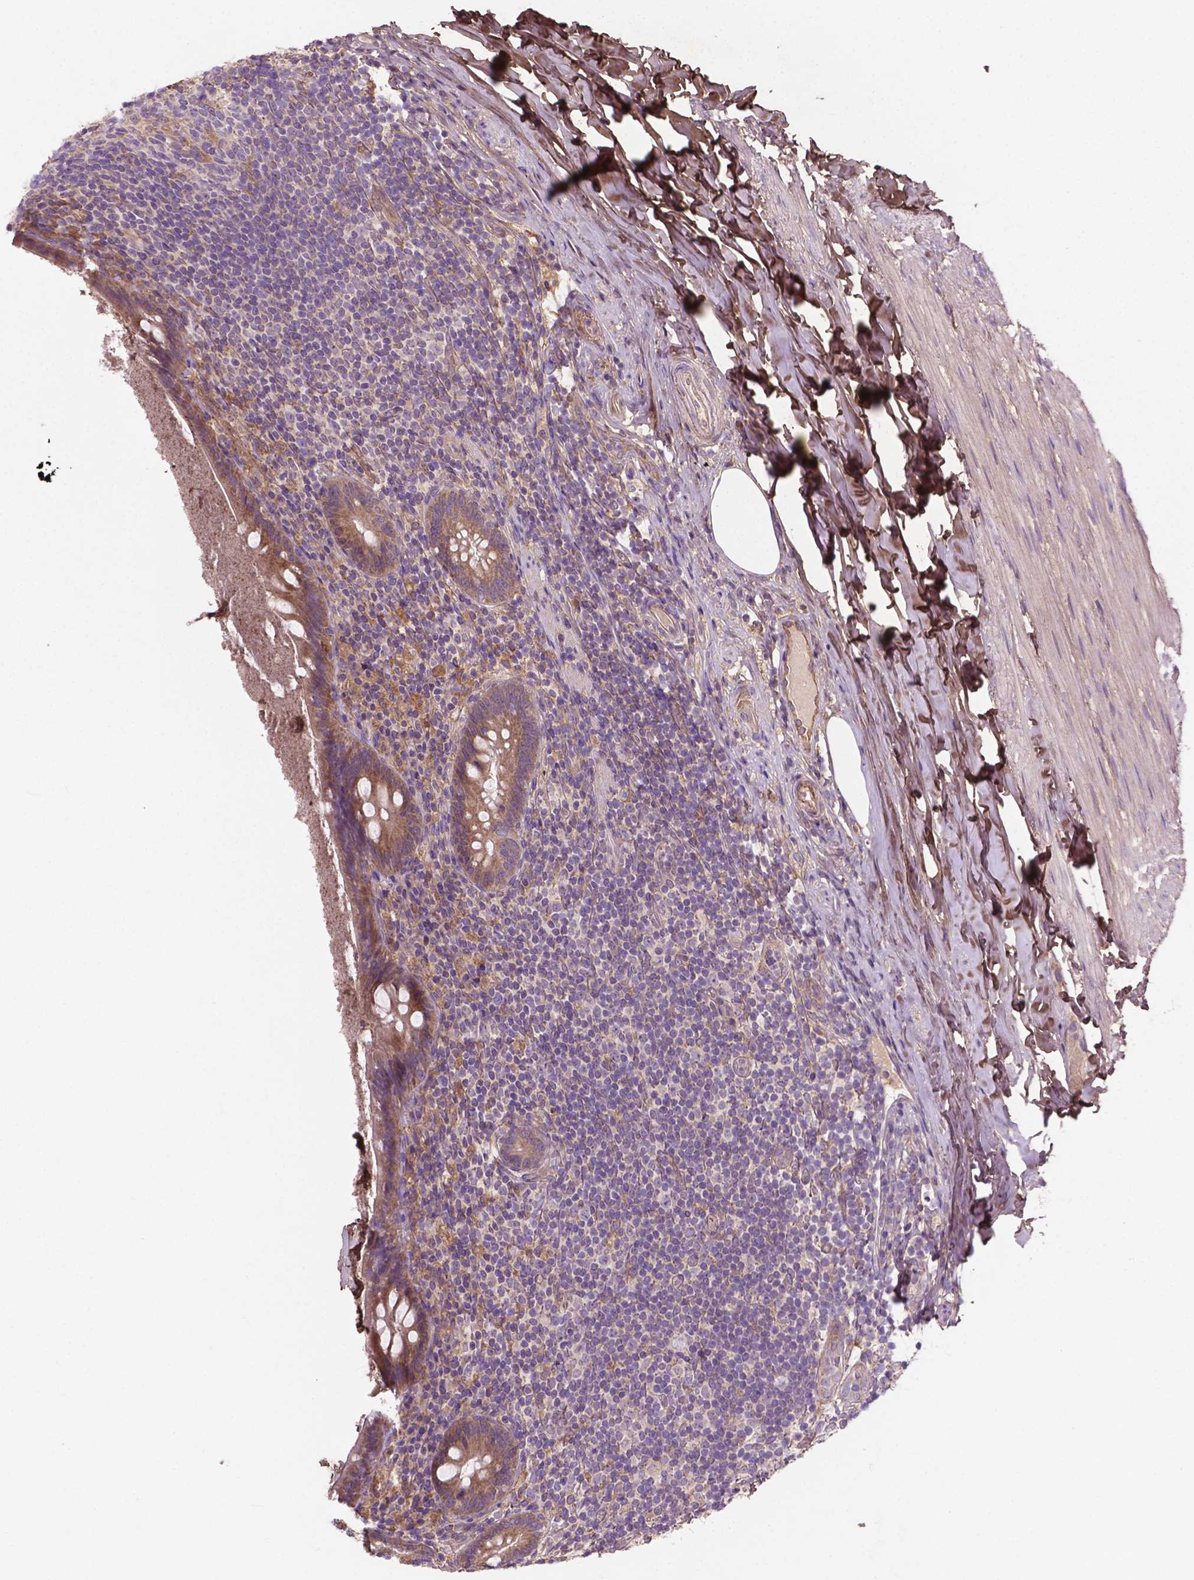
{"staining": {"intensity": "moderate", "quantity": ">75%", "location": "cytoplasmic/membranous"}, "tissue": "appendix", "cell_type": "Glandular cells", "image_type": "normal", "snomed": [{"axis": "morphology", "description": "Normal tissue, NOS"}, {"axis": "topography", "description": "Appendix"}], "caption": "Appendix stained with DAB immunohistochemistry displays medium levels of moderate cytoplasmic/membranous staining in about >75% of glandular cells.", "gene": "GJA9", "patient": {"sex": "male", "age": 47}}